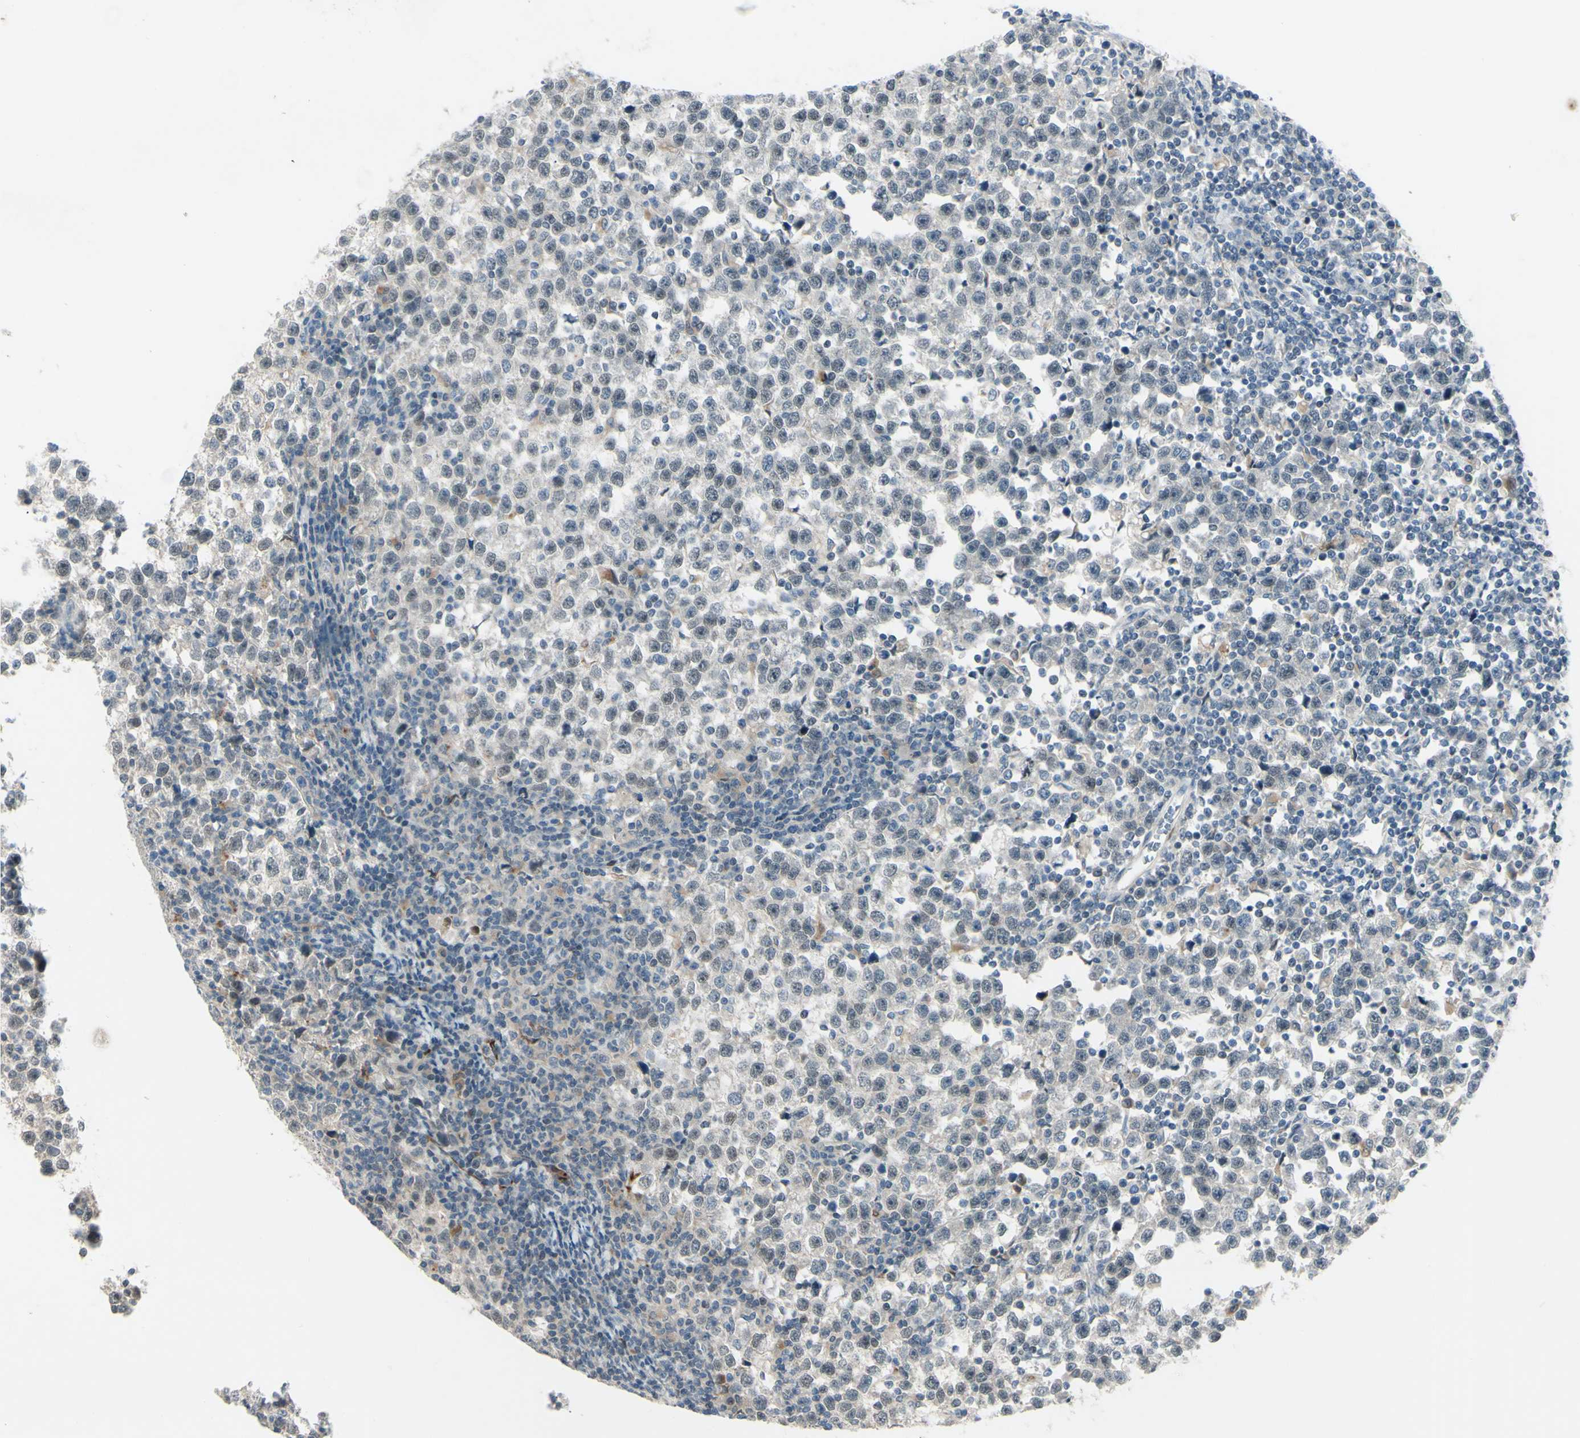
{"staining": {"intensity": "negative", "quantity": "none", "location": "none"}, "tissue": "testis cancer", "cell_type": "Tumor cells", "image_type": "cancer", "snomed": [{"axis": "morphology", "description": "Seminoma, NOS"}, {"axis": "topography", "description": "Testis"}], "caption": "There is no significant staining in tumor cells of seminoma (testis).", "gene": "FGFR2", "patient": {"sex": "male", "age": 43}}